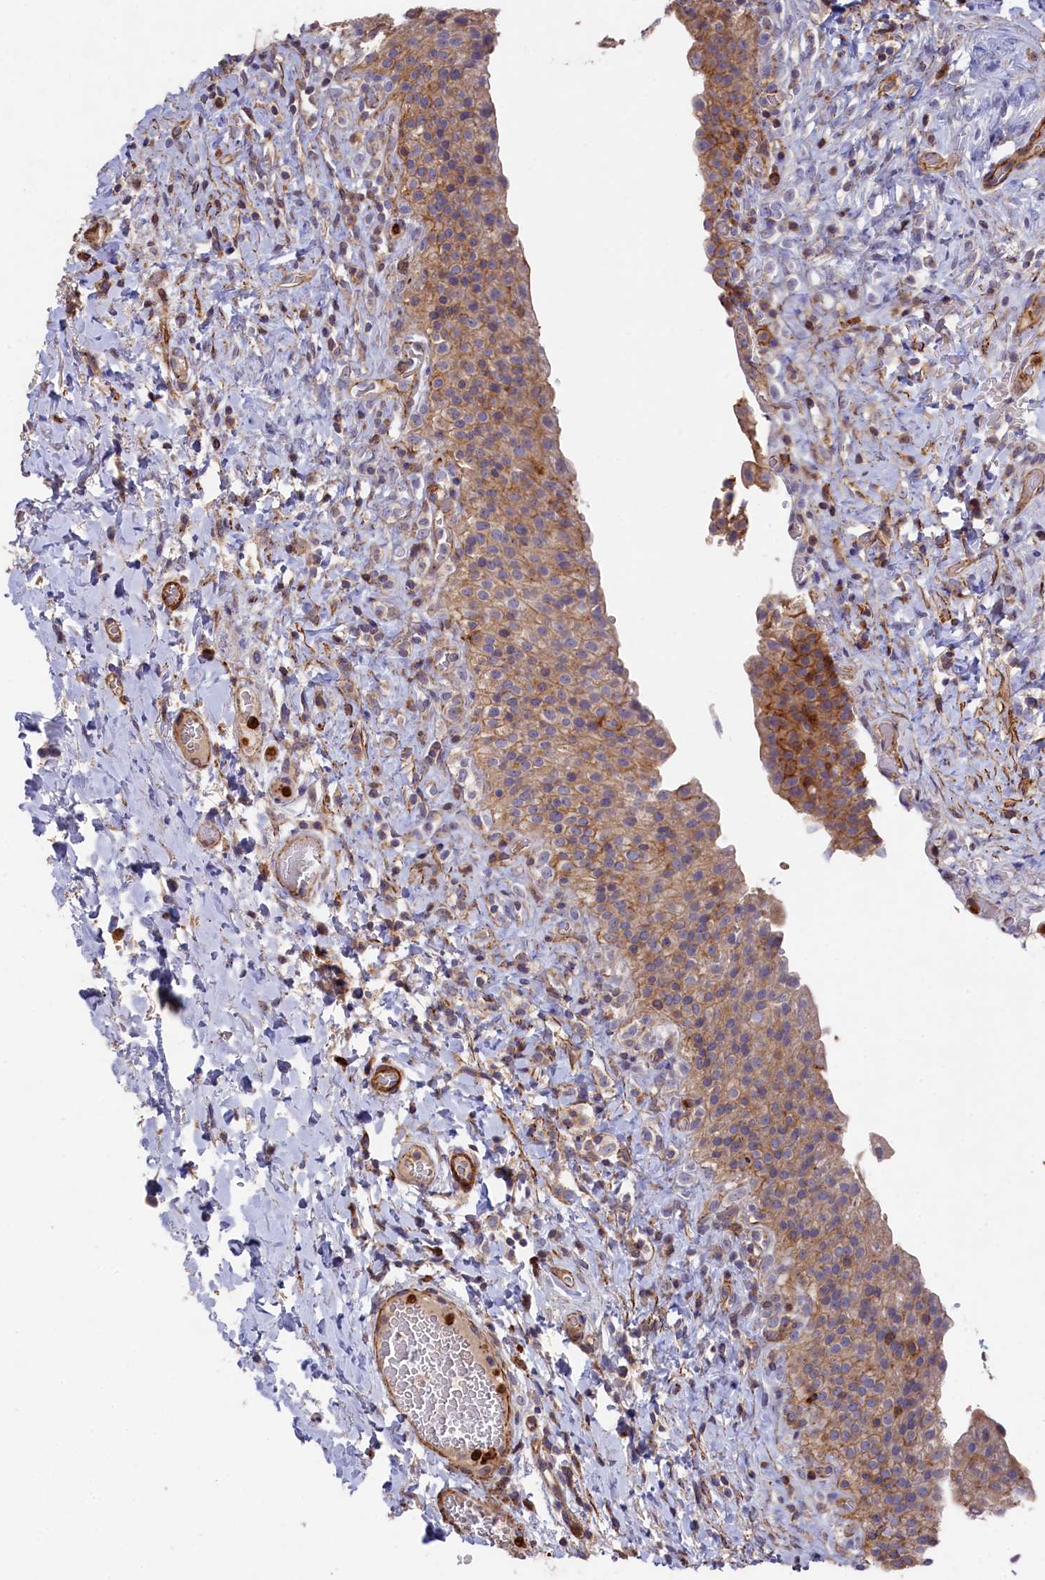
{"staining": {"intensity": "moderate", "quantity": ">75%", "location": "cytoplasmic/membranous"}, "tissue": "urinary bladder", "cell_type": "Urothelial cells", "image_type": "normal", "snomed": [{"axis": "morphology", "description": "Normal tissue, NOS"}, {"axis": "morphology", "description": "Inflammation, NOS"}, {"axis": "topography", "description": "Urinary bladder"}], "caption": "Immunohistochemistry staining of unremarkable urinary bladder, which displays medium levels of moderate cytoplasmic/membranous positivity in approximately >75% of urothelial cells indicating moderate cytoplasmic/membranous protein staining. The staining was performed using DAB (3,3'-diaminobenzidine) (brown) for protein detection and nuclei were counterstained in hematoxylin (blue).", "gene": "RAPSN", "patient": {"sex": "male", "age": 64}}